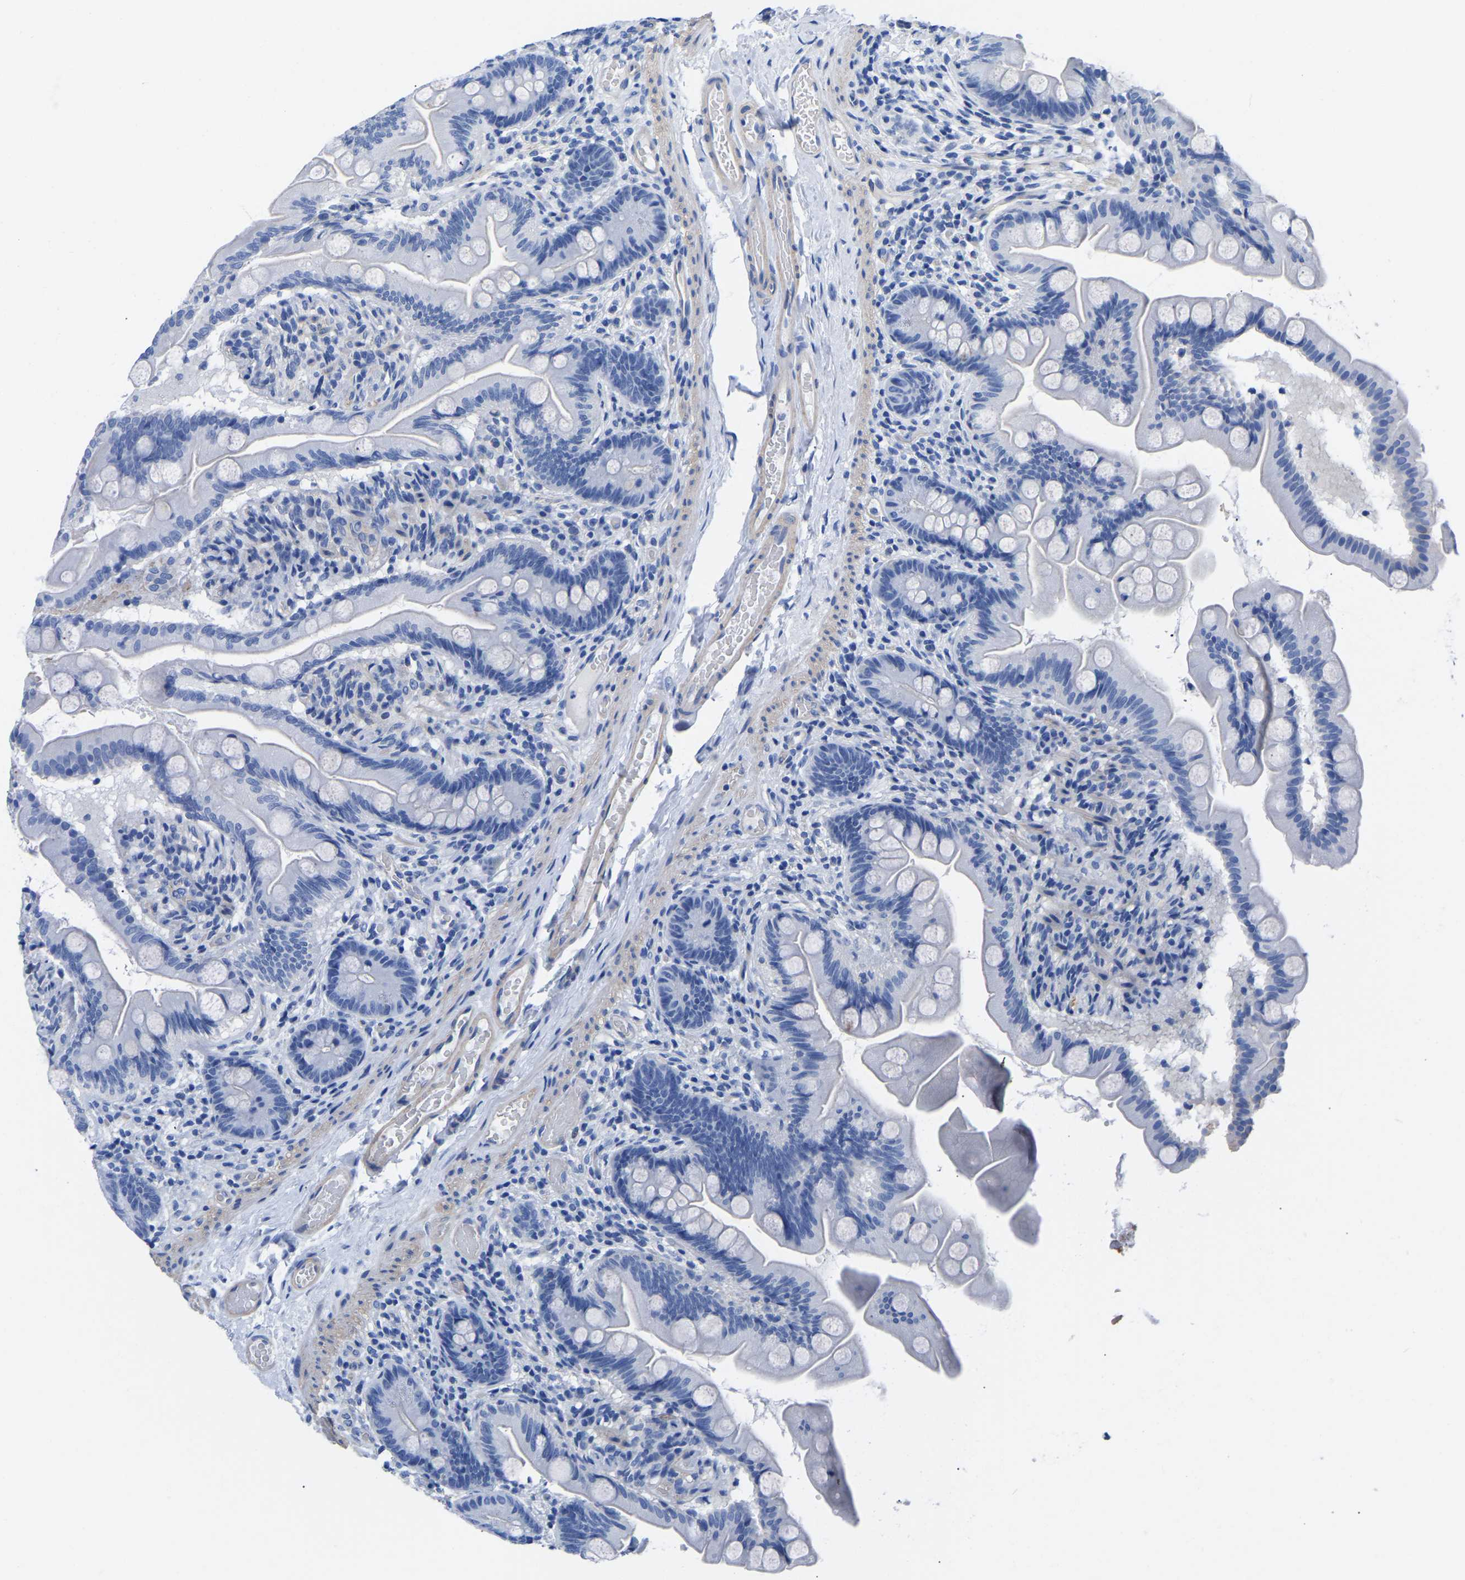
{"staining": {"intensity": "negative", "quantity": "none", "location": "none"}, "tissue": "small intestine", "cell_type": "Glandular cells", "image_type": "normal", "snomed": [{"axis": "morphology", "description": "Normal tissue, NOS"}, {"axis": "topography", "description": "Small intestine"}], "caption": "Immunohistochemistry (IHC) histopathology image of unremarkable human small intestine stained for a protein (brown), which demonstrates no expression in glandular cells. Nuclei are stained in blue.", "gene": "UPK3A", "patient": {"sex": "female", "age": 56}}